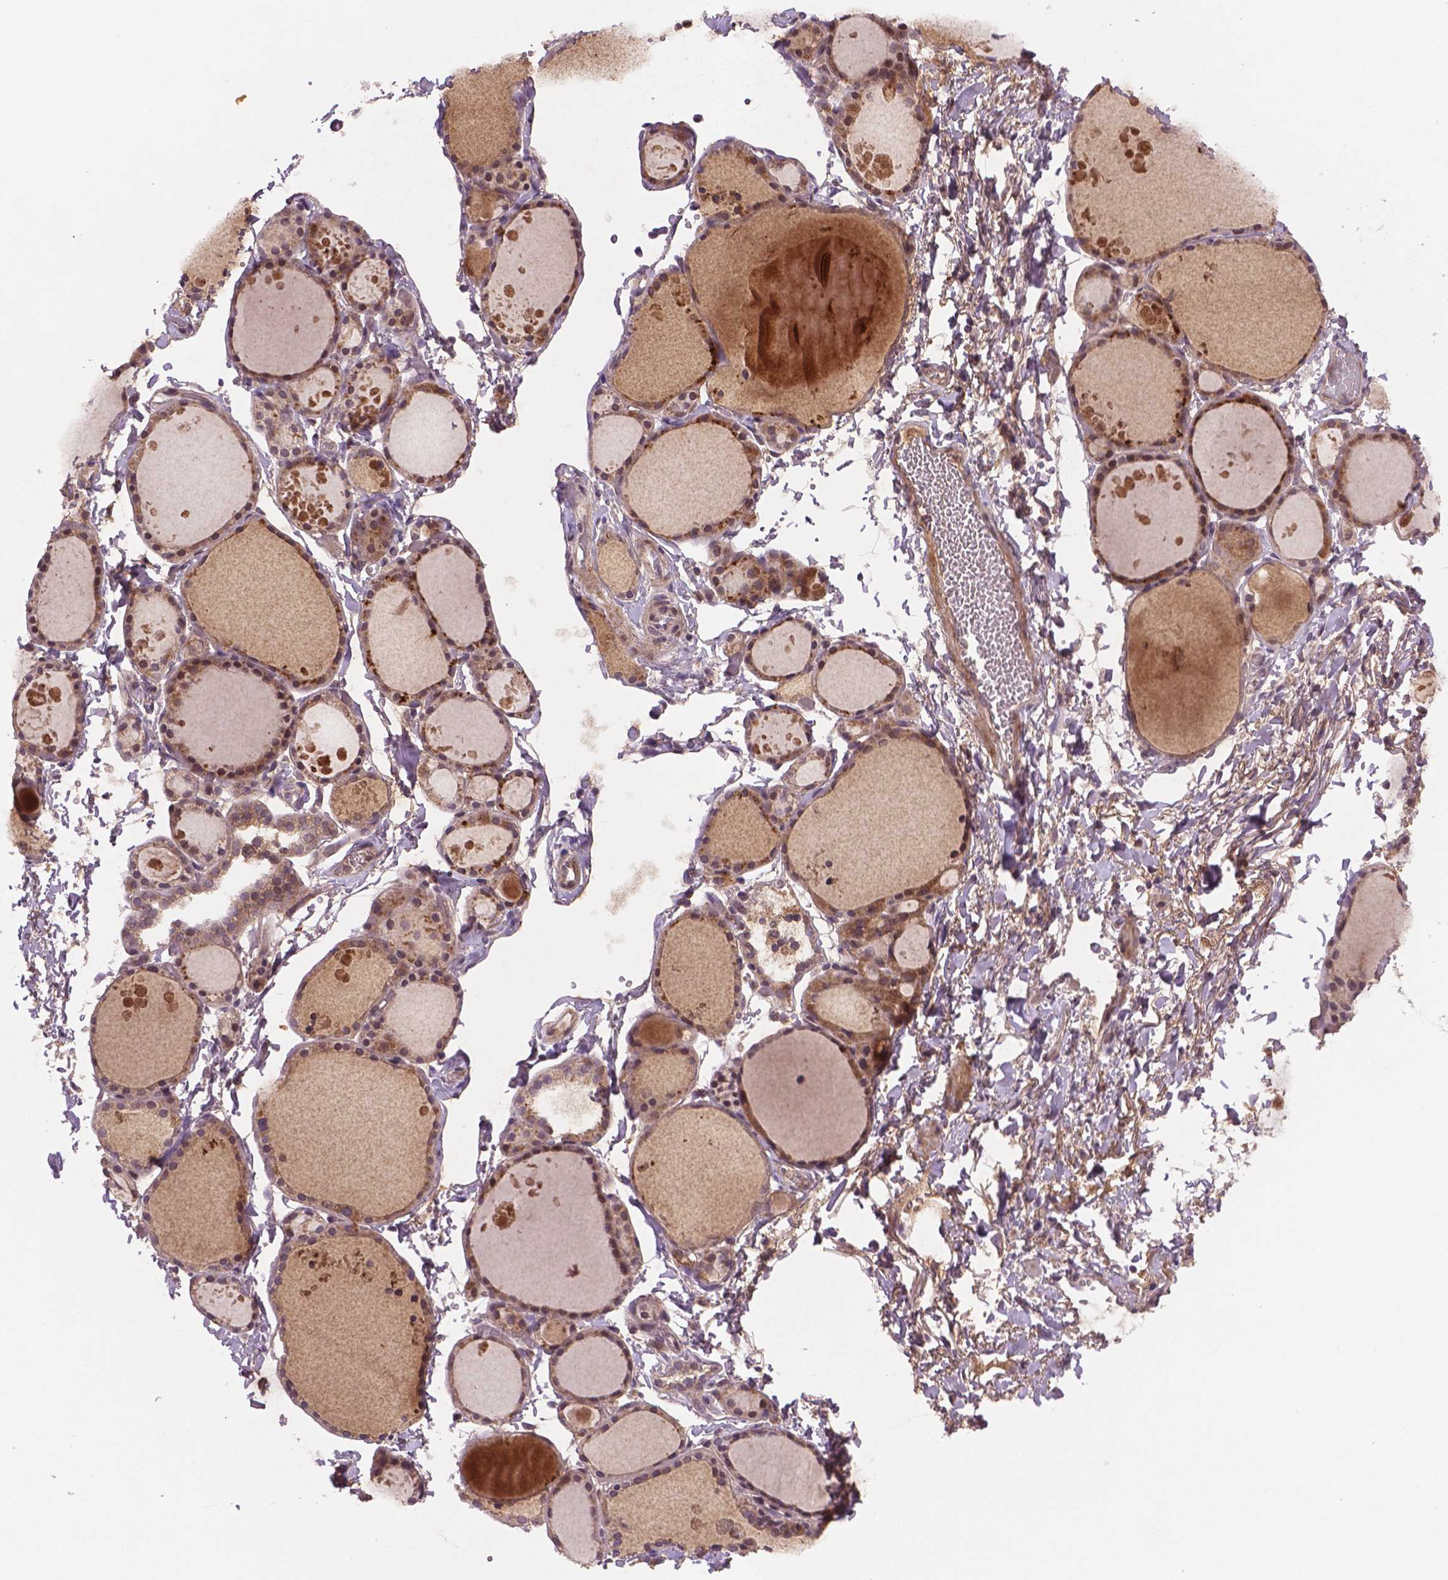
{"staining": {"intensity": "moderate", "quantity": ">75%", "location": "cytoplasmic/membranous,nuclear"}, "tissue": "thyroid gland", "cell_type": "Glandular cells", "image_type": "normal", "snomed": [{"axis": "morphology", "description": "Normal tissue, NOS"}, {"axis": "topography", "description": "Thyroid gland"}], "caption": "The photomicrograph displays immunohistochemical staining of unremarkable thyroid gland. There is moderate cytoplasmic/membranous,nuclear expression is appreciated in about >75% of glandular cells.", "gene": "NIPAL2", "patient": {"sex": "male", "age": 68}}